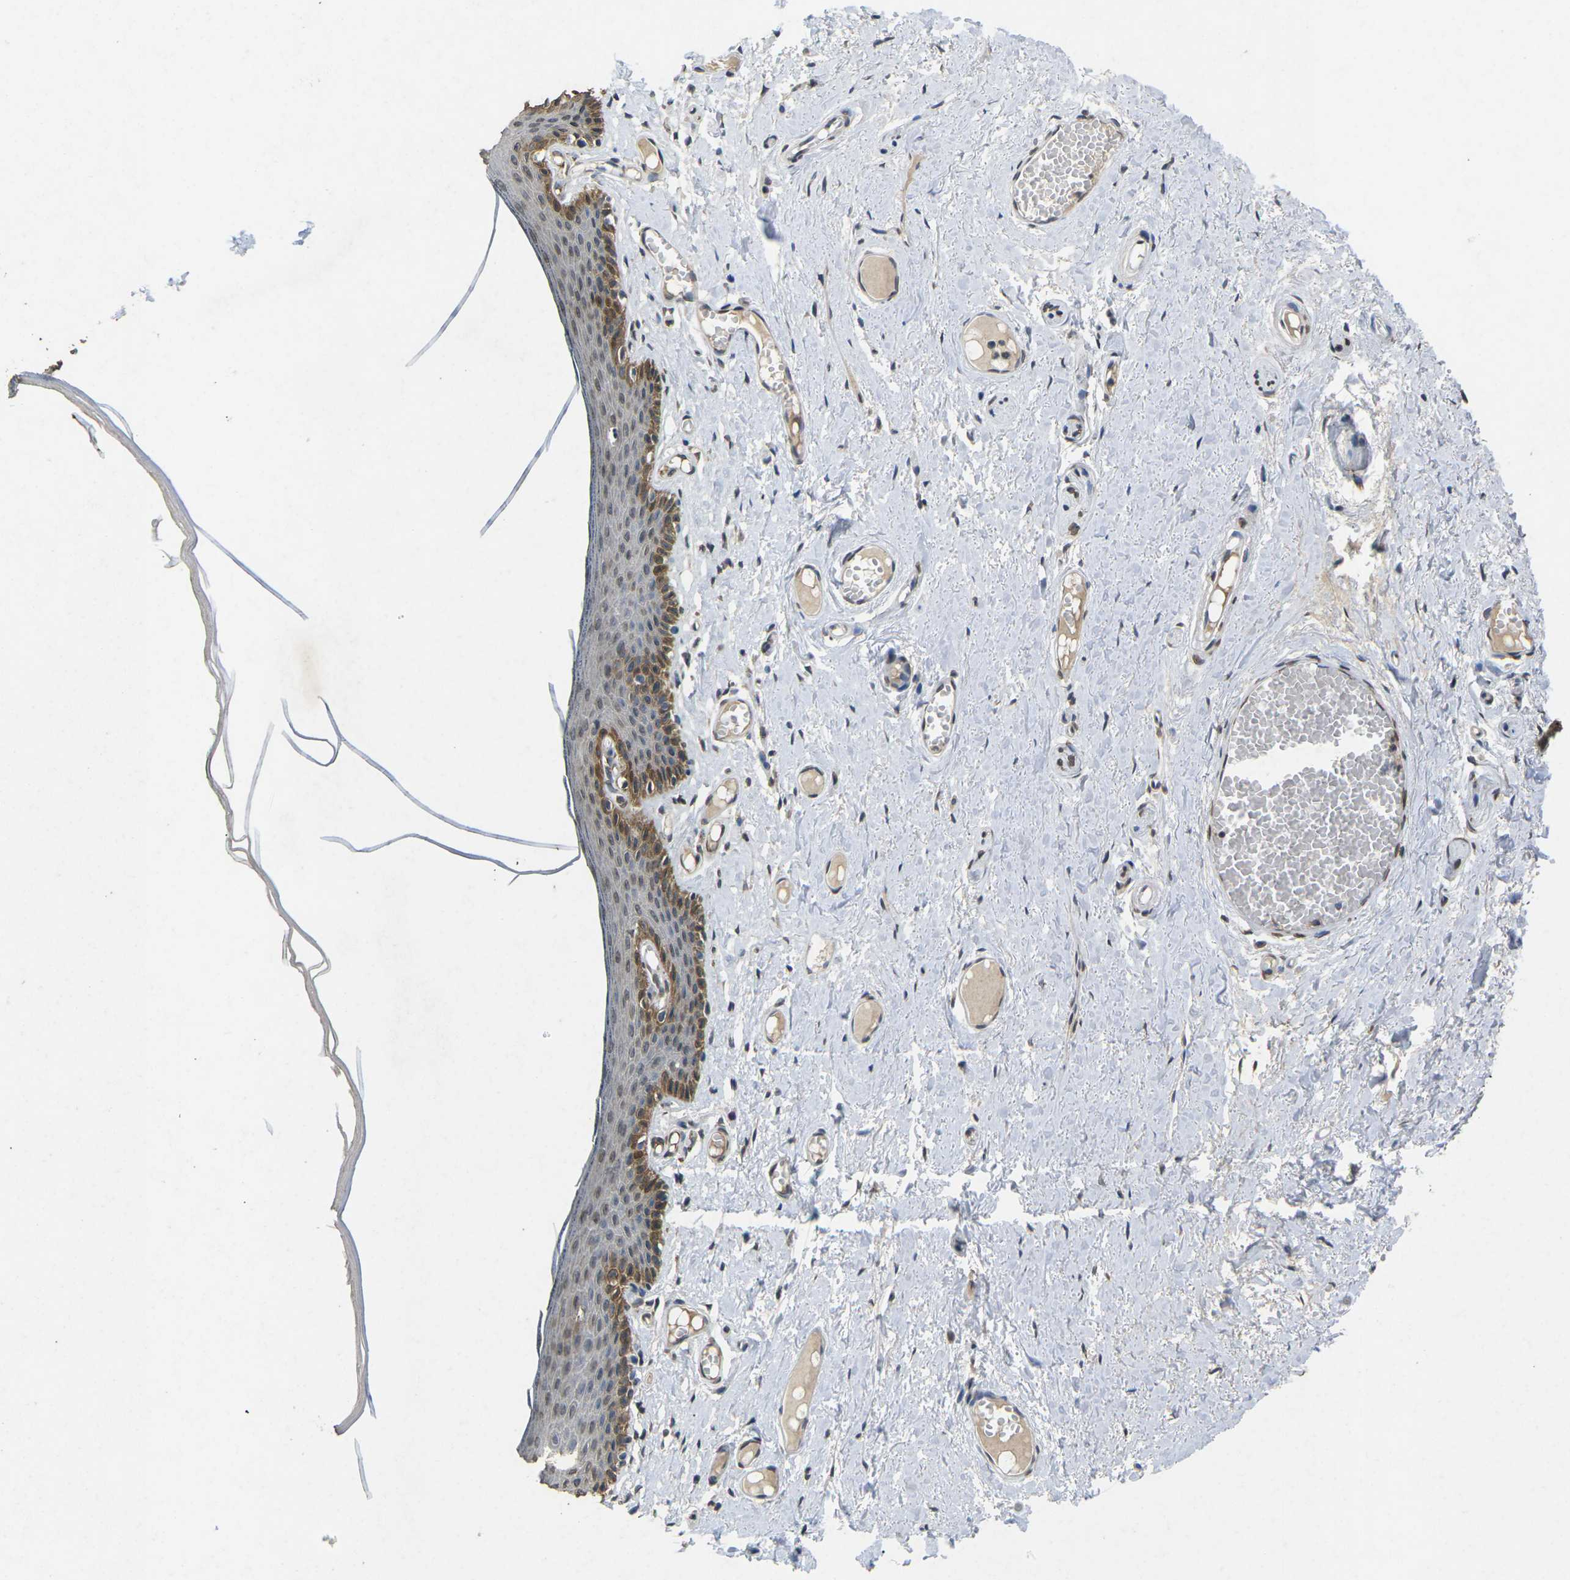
{"staining": {"intensity": "moderate", "quantity": "25%-75%", "location": "cytoplasmic/membranous"}, "tissue": "skin", "cell_type": "Epidermal cells", "image_type": "normal", "snomed": [{"axis": "morphology", "description": "Normal tissue, NOS"}, {"axis": "topography", "description": "Adipose tissue"}, {"axis": "topography", "description": "Vascular tissue"}, {"axis": "topography", "description": "Anal"}, {"axis": "topography", "description": "Peripheral nerve tissue"}], "caption": "Epidermal cells exhibit moderate cytoplasmic/membranous staining in about 25%-75% of cells in benign skin.", "gene": "SCNN1B", "patient": {"sex": "female", "age": 54}}